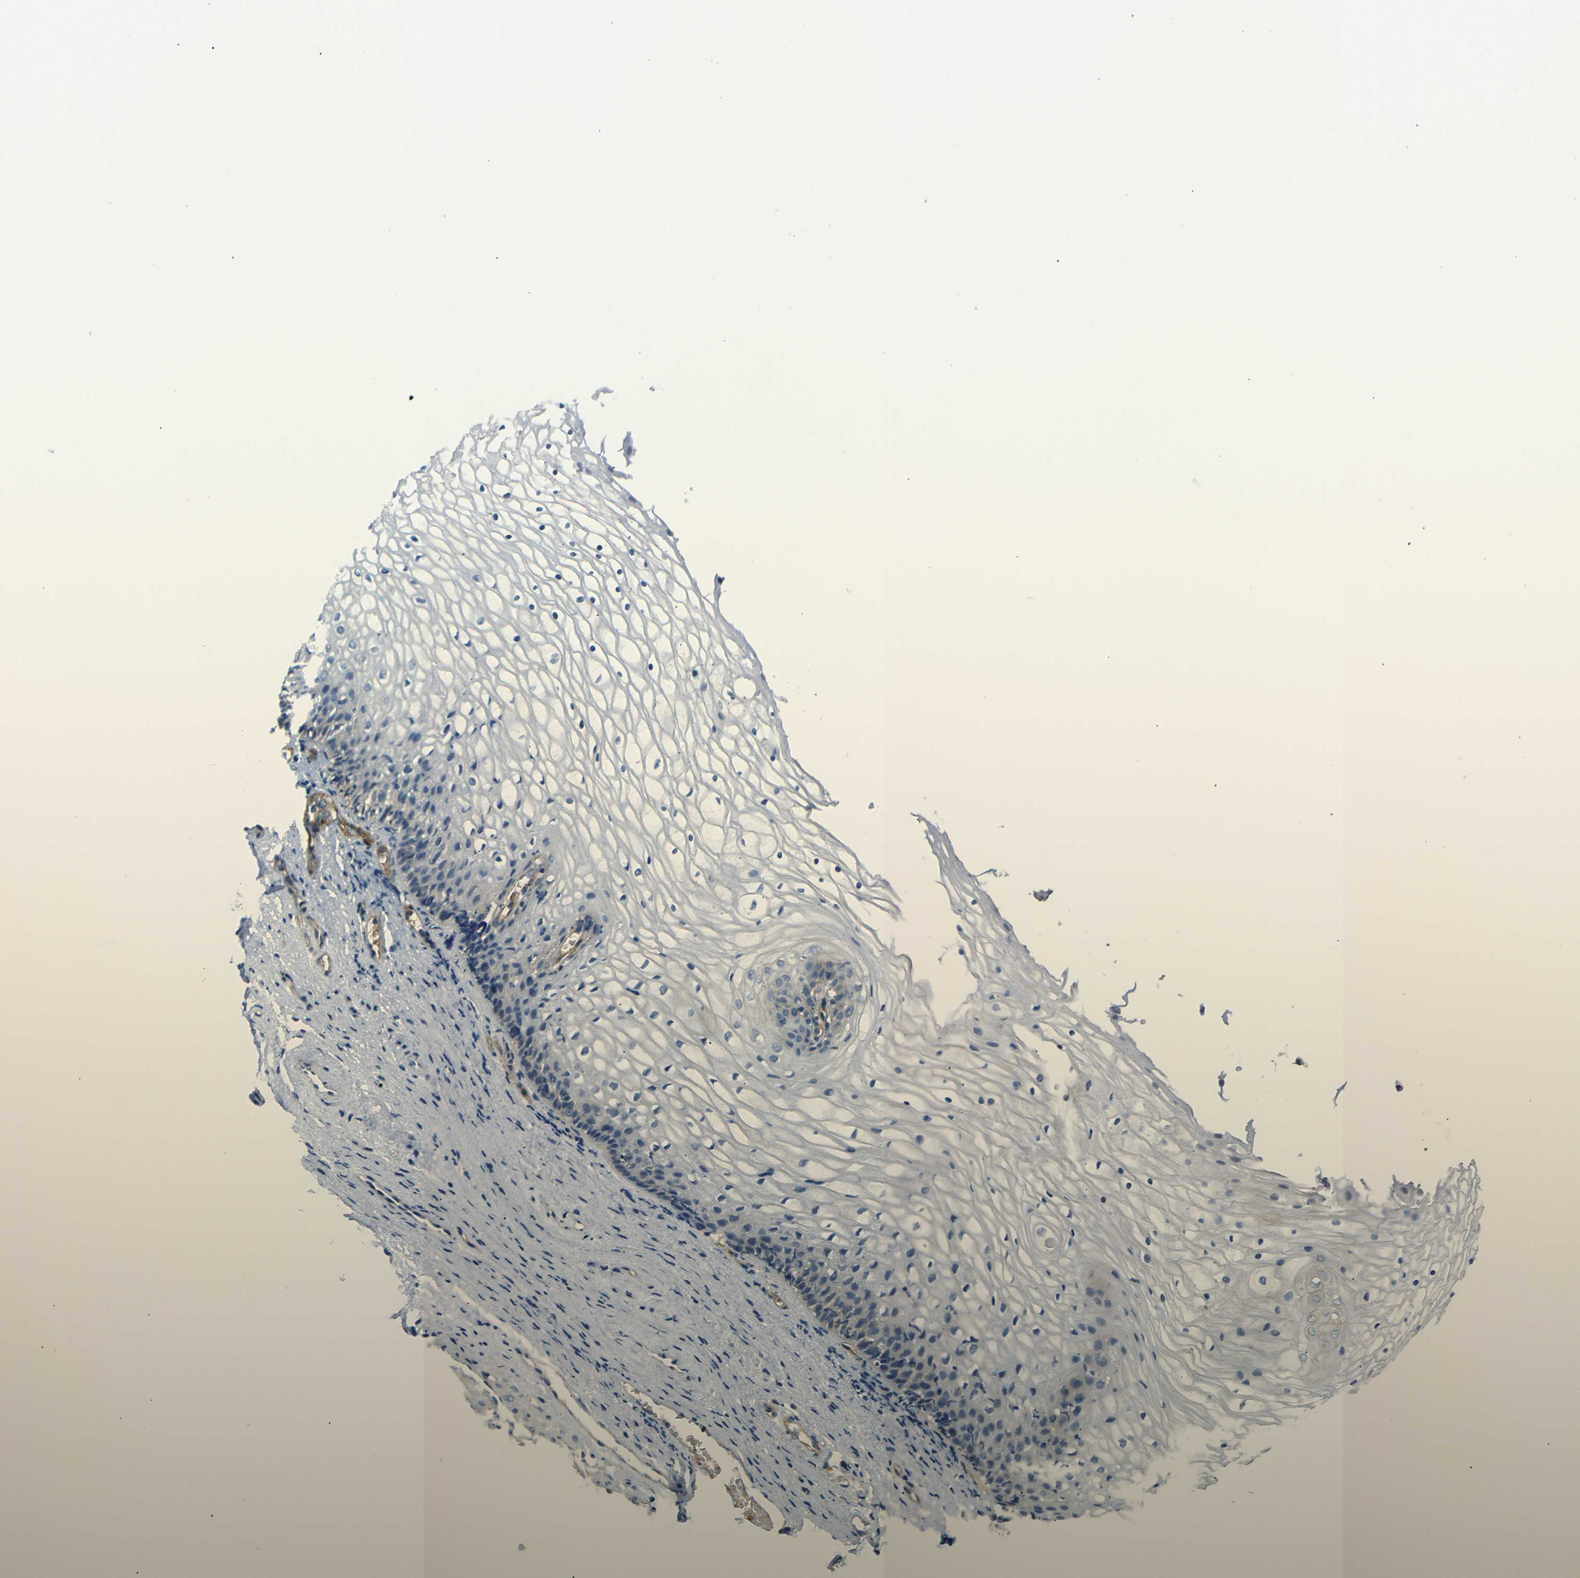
{"staining": {"intensity": "negative", "quantity": "none", "location": "none"}, "tissue": "vagina", "cell_type": "Squamous epithelial cells", "image_type": "normal", "snomed": [{"axis": "morphology", "description": "Normal tissue, NOS"}, {"axis": "topography", "description": "Vagina"}], "caption": "The IHC photomicrograph has no significant staining in squamous epithelial cells of vagina. The staining was performed using DAB to visualize the protein expression in brown, while the nuclei were stained in blue with hematoxylin (Magnification: 20x).", "gene": "MYO1B", "patient": {"sex": "female", "age": 34}}